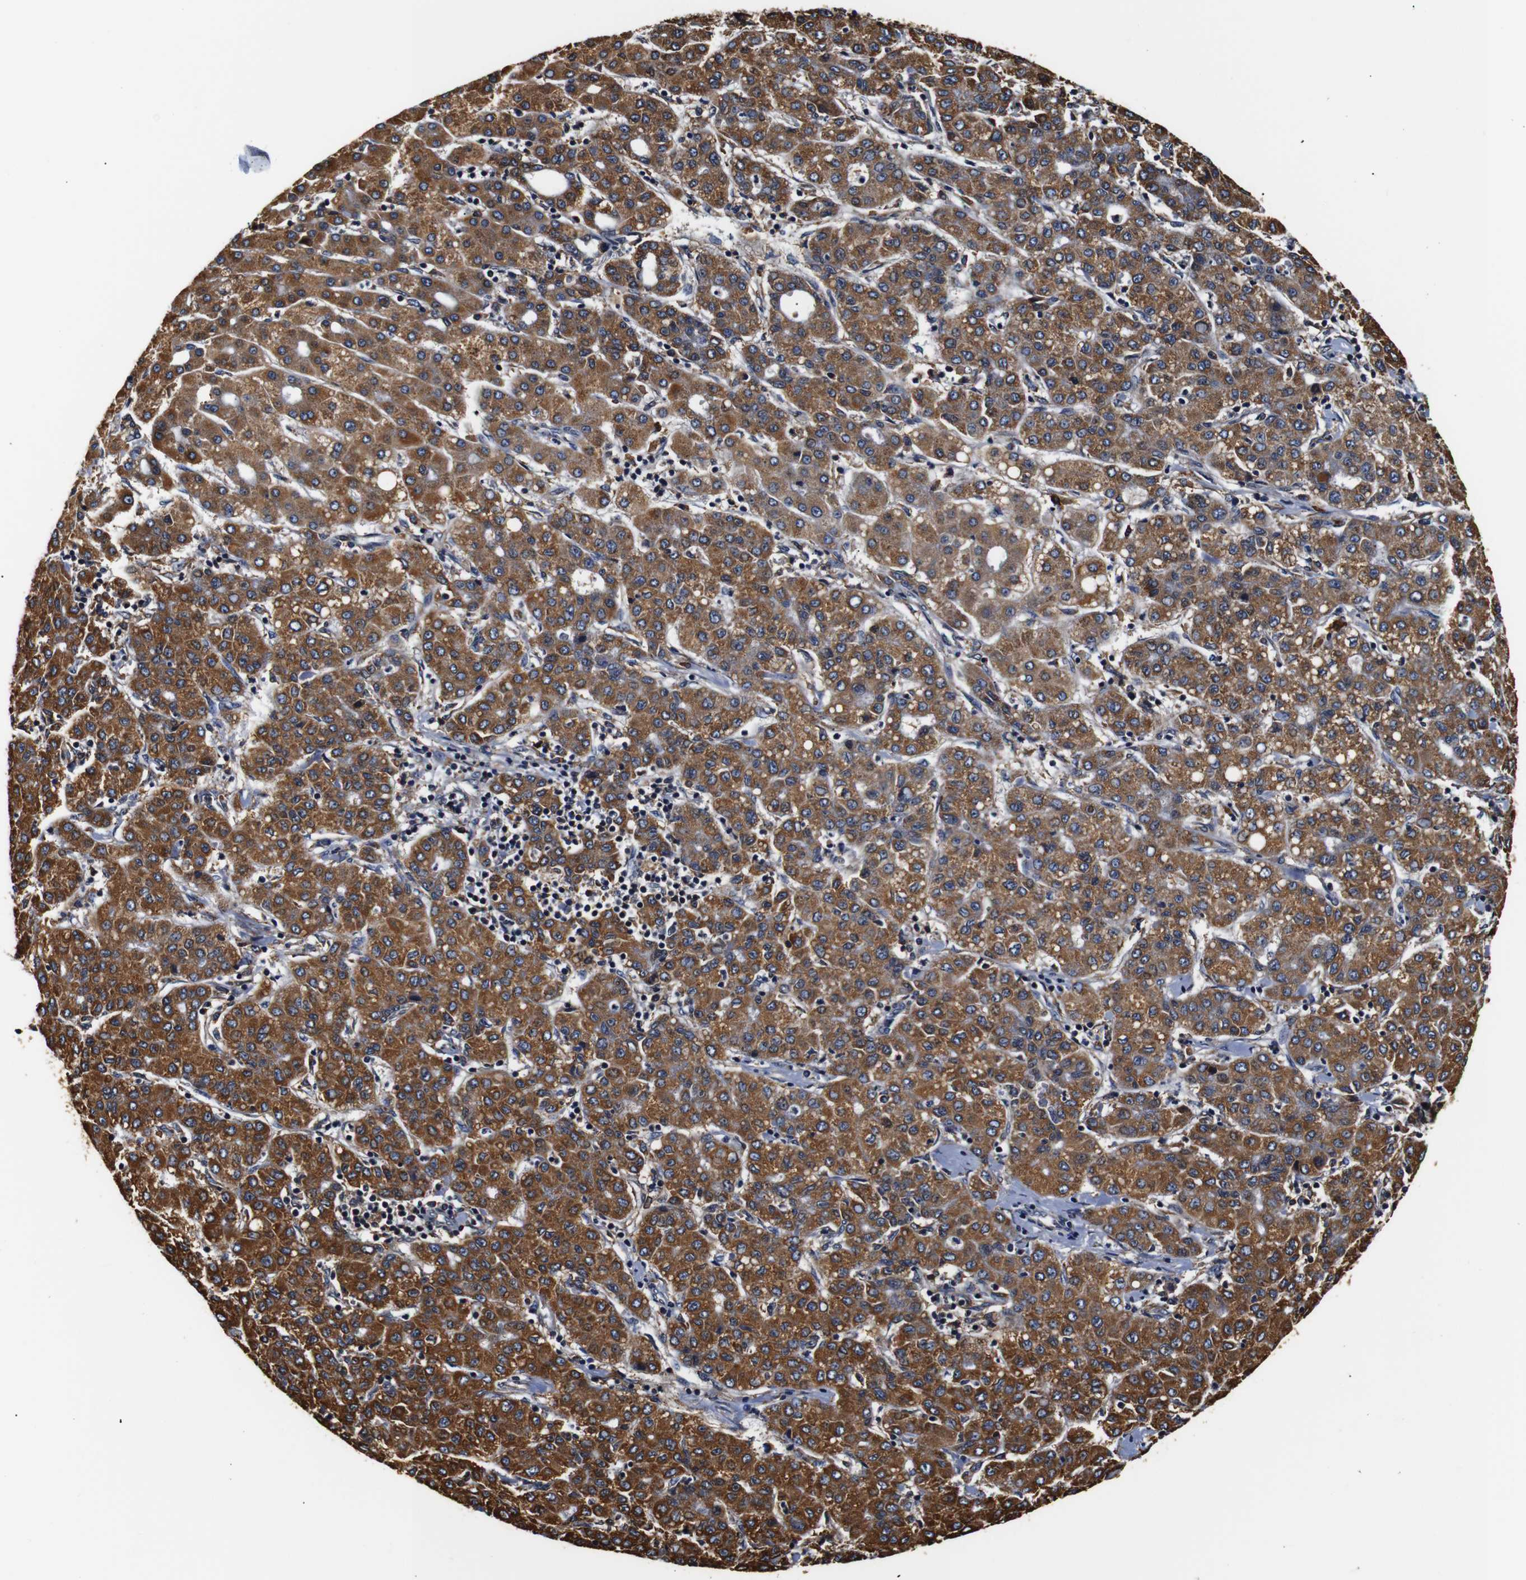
{"staining": {"intensity": "strong", "quantity": ">75%", "location": "cytoplasmic/membranous"}, "tissue": "liver cancer", "cell_type": "Tumor cells", "image_type": "cancer", "snomed": [{"axis": "morphology", "description": "Carcinoma, Hepatocellular, NOS"}, {"axis": "topography", "description": "Liver"}], "caption": "Immunohistochemical staining of liver hepatocellular carcinoma exhibits strong cytoplasmic/membranous protein expression in approximately >75% of tumor cells.", "gene": "HHIP", "patient": {"sex": "male", "age": 65}}